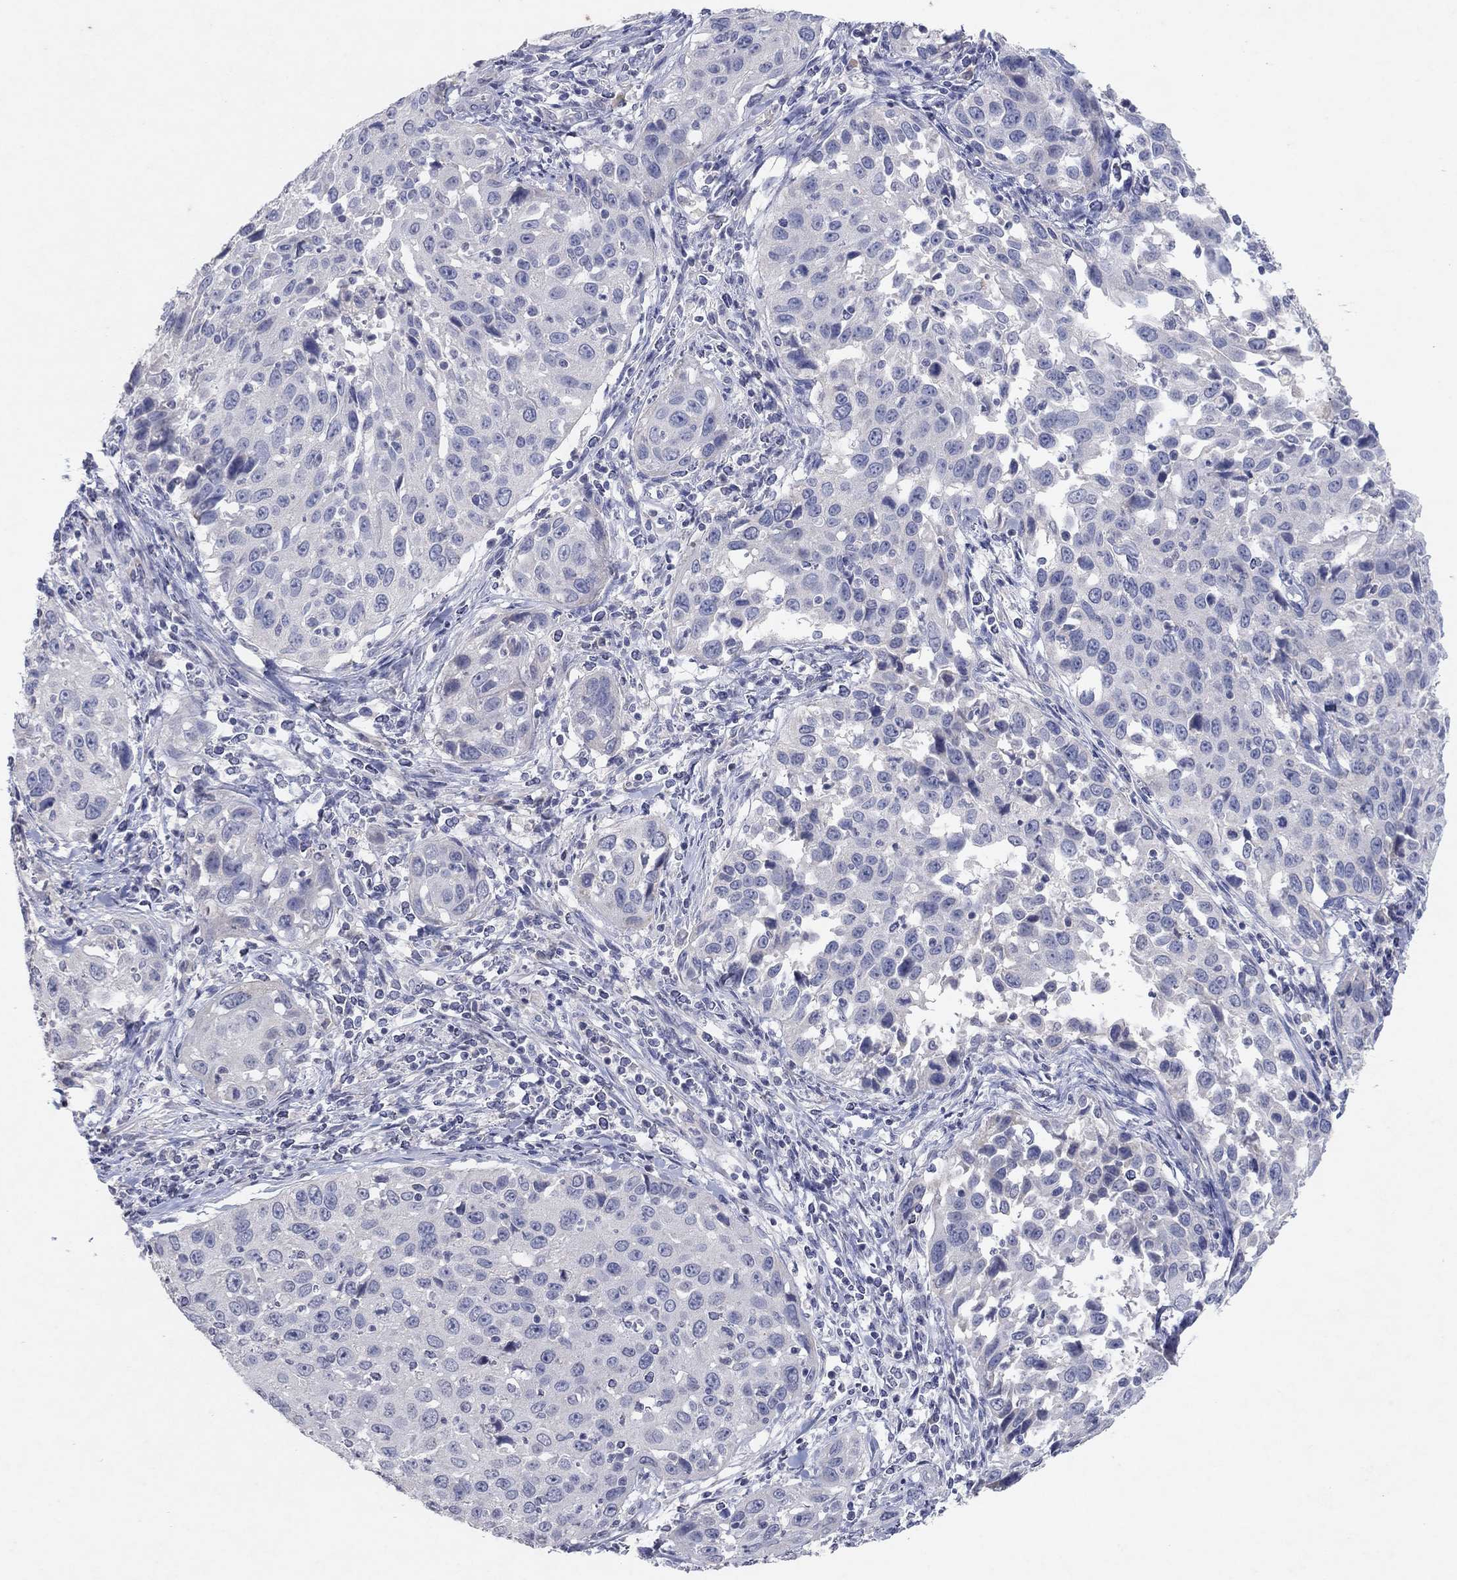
{"staining": {"intensity": "negative", "quantity": "none", "location": "none"}, "tissue": "cervical cancer", "cell_type": "Tumor cells", "image_type": "cancer", "snomed": [{"axis": "morphology", "description": "Squamous cell carcinoma, NOS"}, {"axis": "topography", "description": "Cervix"}], "caption": "An immunohistochemistry photomicrograph of cervical cancer (squamous cell carcinoma) is shown. There is no staining in tumor cells of cervical cancer (squamous cell carcinoma). (Brightfield microscopy of DAB immunohistochemistry (IHC) at high magnification).", "gene": "KRT40", "patient": {"sex": "female", "age": 26}}